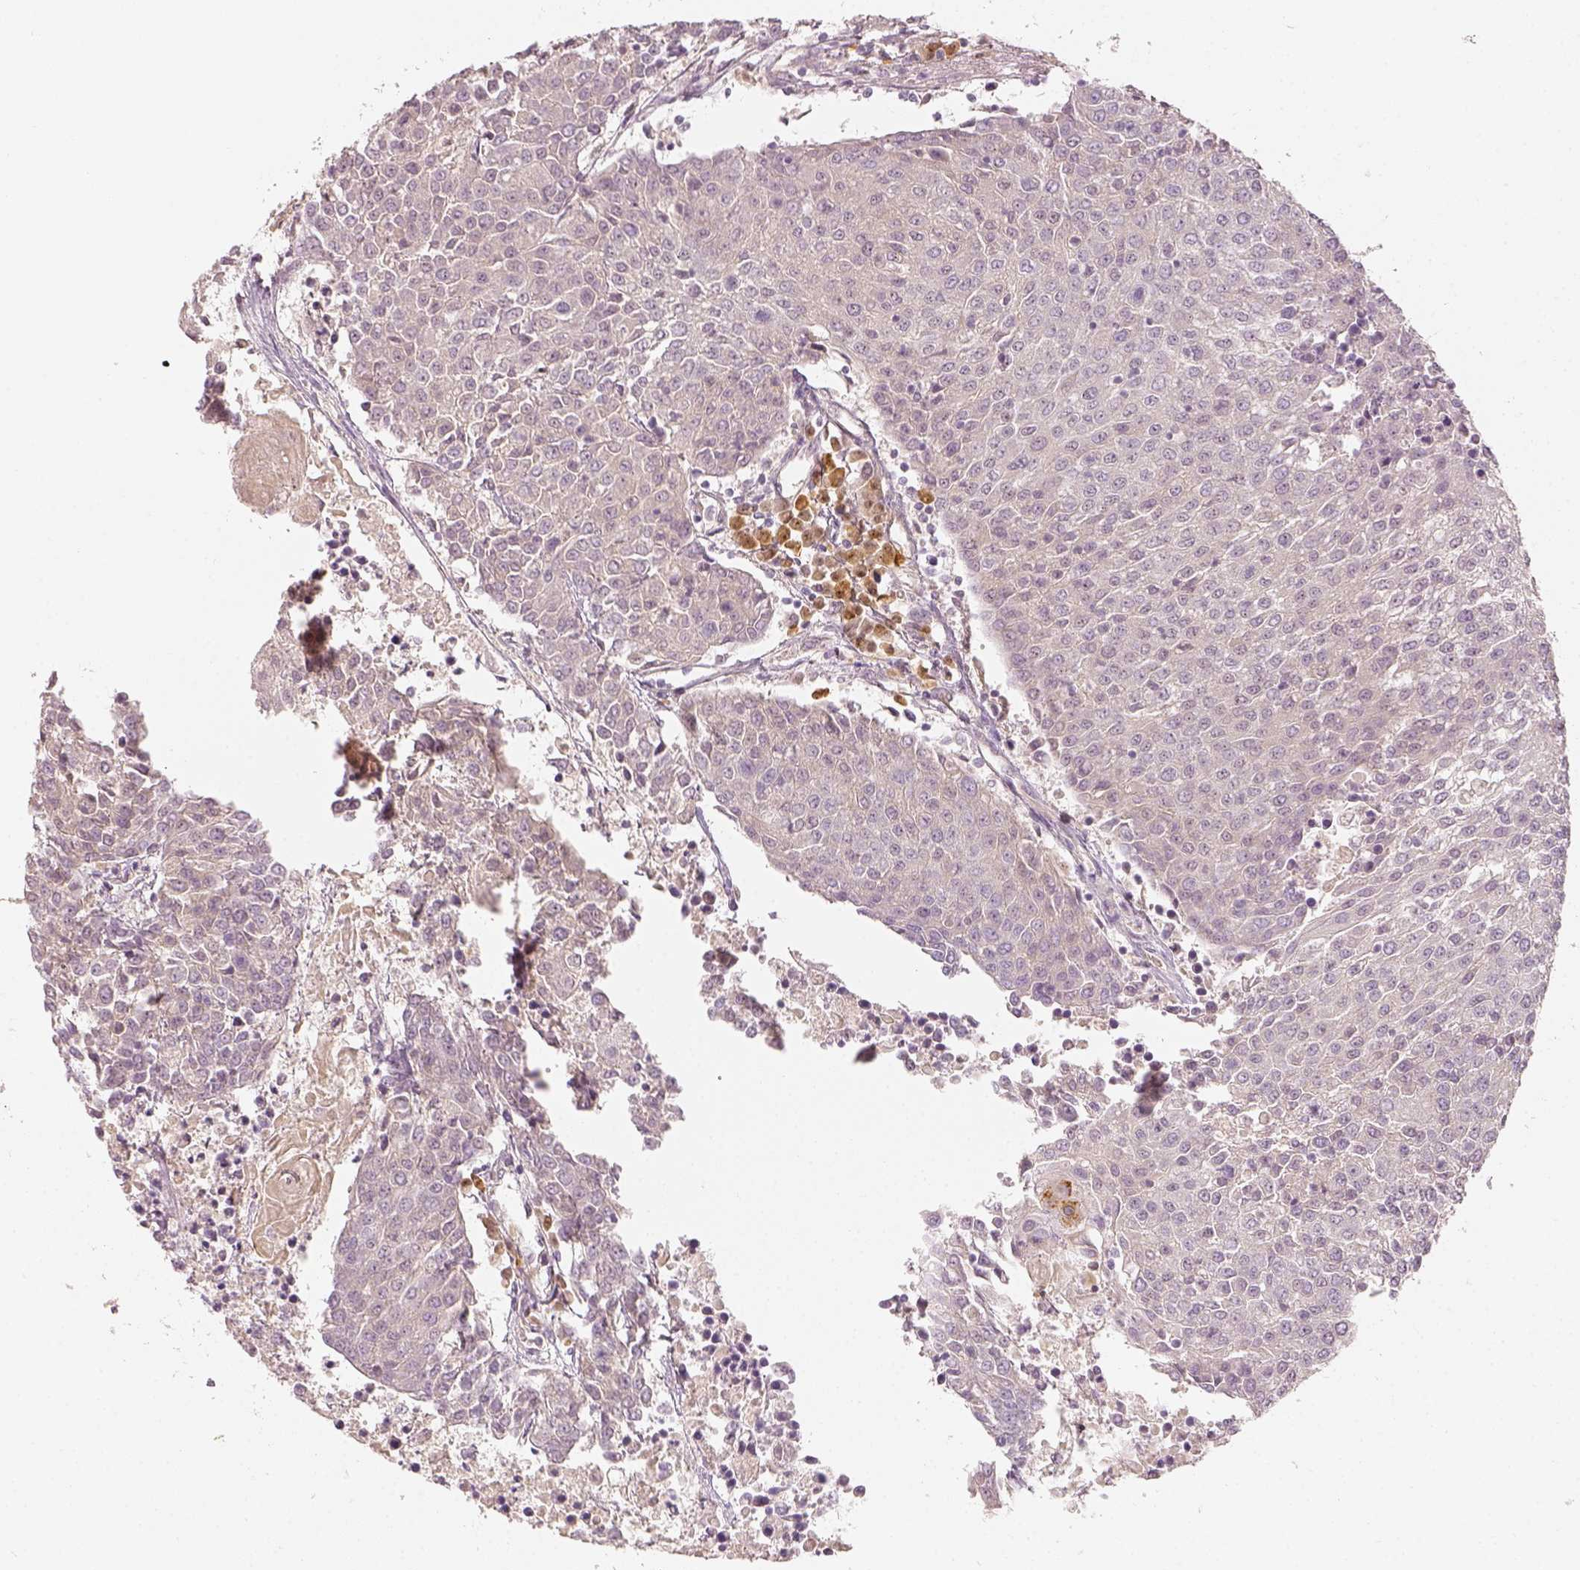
{"staining": {"intensity": "negative", "quantity": "none", "location": "none"}, "tissue": "urothelial cancer", "cell_type": "Tumor cells", "image_type": "cancer", "snomed": [{"axis": "morphology", "description": "Urothelial carcinoma, High grade"}, {"axis": "topography", "description": "Urinary bladder"}], "caption": "Protein analysis of urothelial carcinoma (high-grade) shows no significant staining in tumor cells.", "gene": "EAF2", "patient": {"sex": "female", "age": 85}}